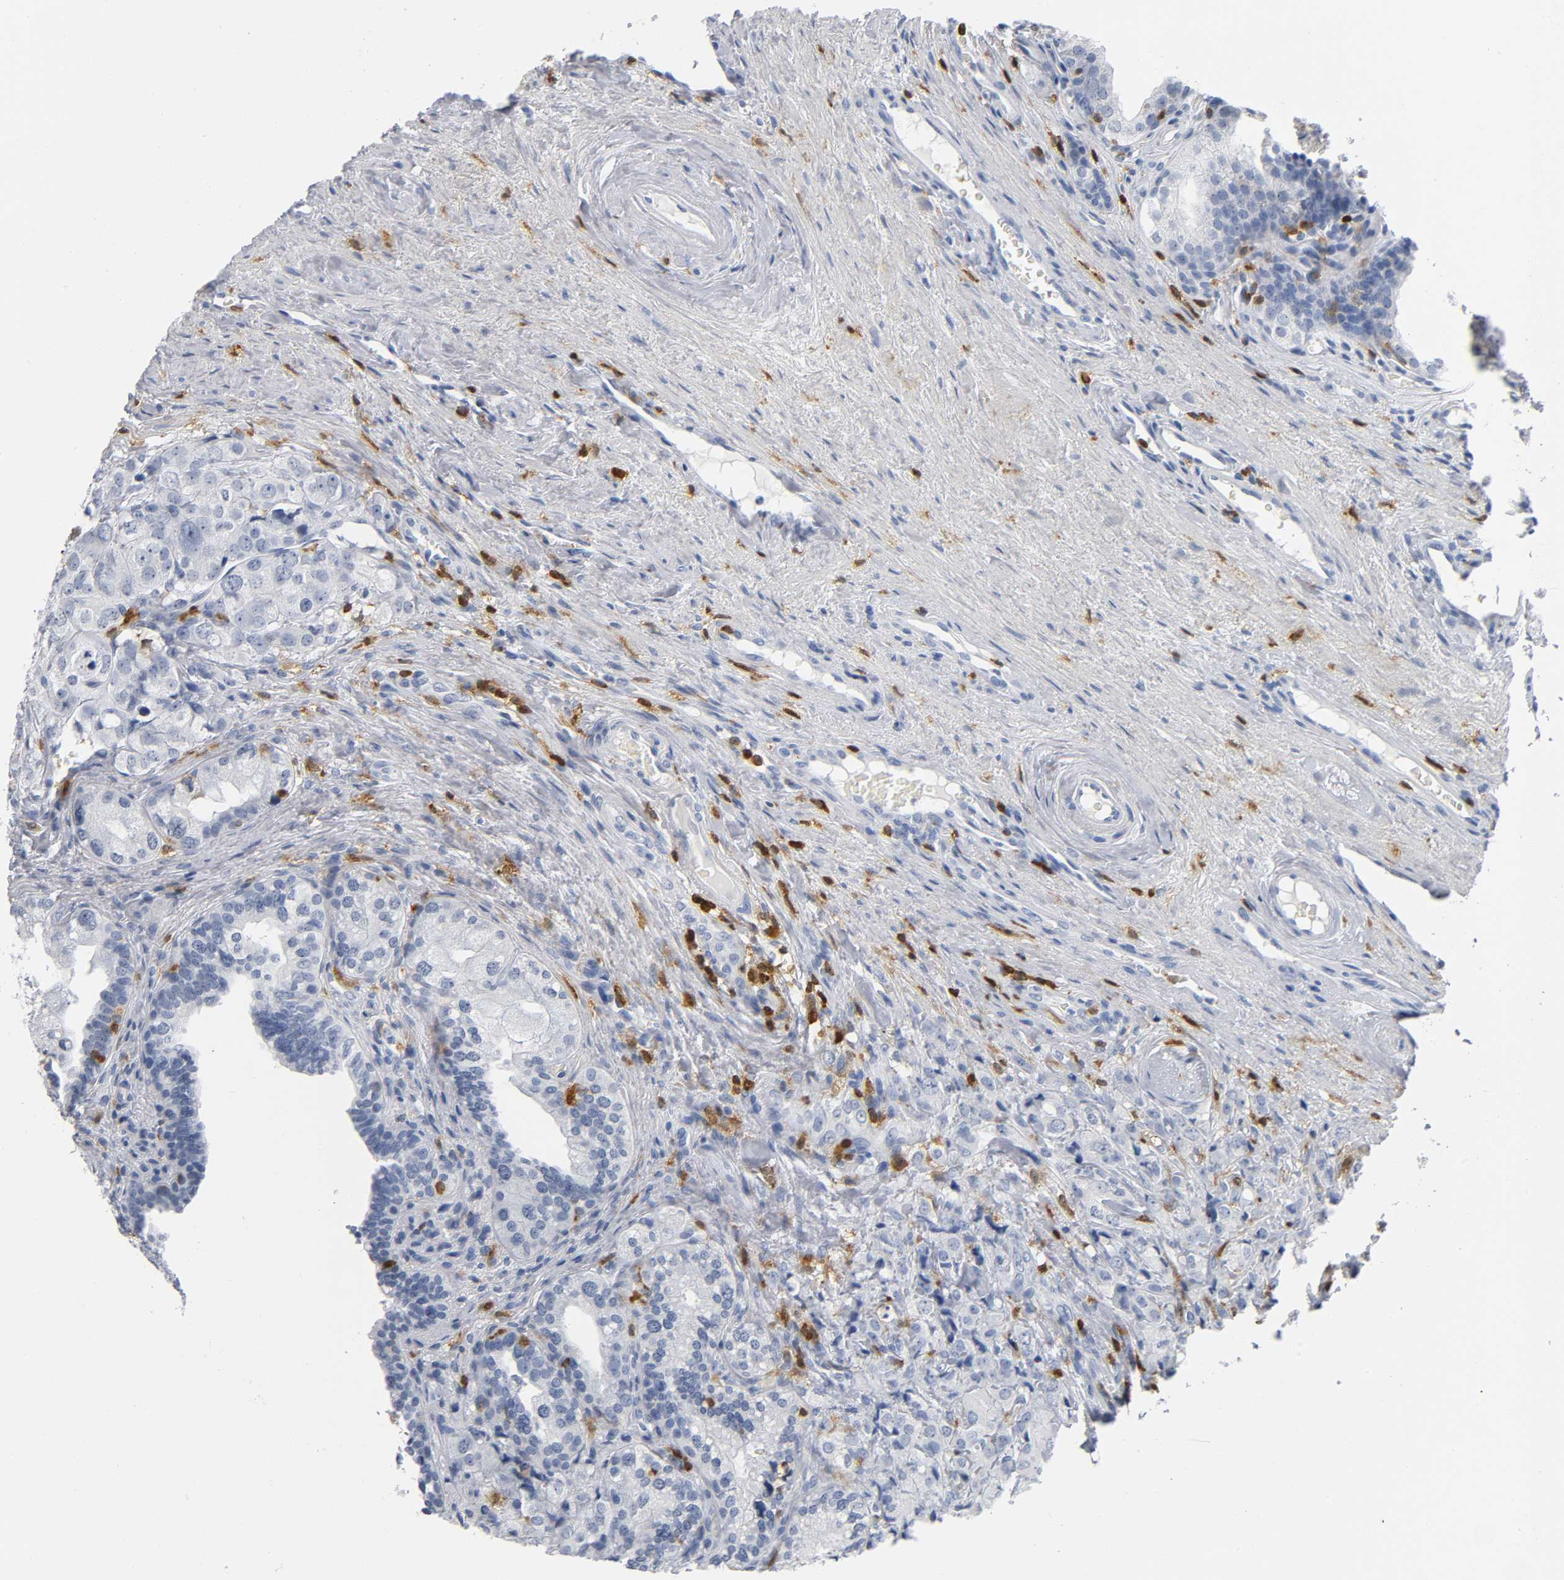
{"staining": {"intensity": "negative", "quantity": "none", "location": "none"}, "tissue": "prostate cancer", "cell_type": "Tumor cells", "image_type": "cancer", "snomed": [{"axis": "morphology", "description": "Adenocarcinoma, High grade"}, {"axis": "topography", "description": "Prostate"}], "caption": "Image shows no protein positivity in tumor cells of adenocarcinoma (high-grade) (prostate) tissue.", "gene": "DOK2", "patient": {"sex": "male", "age": 68}}